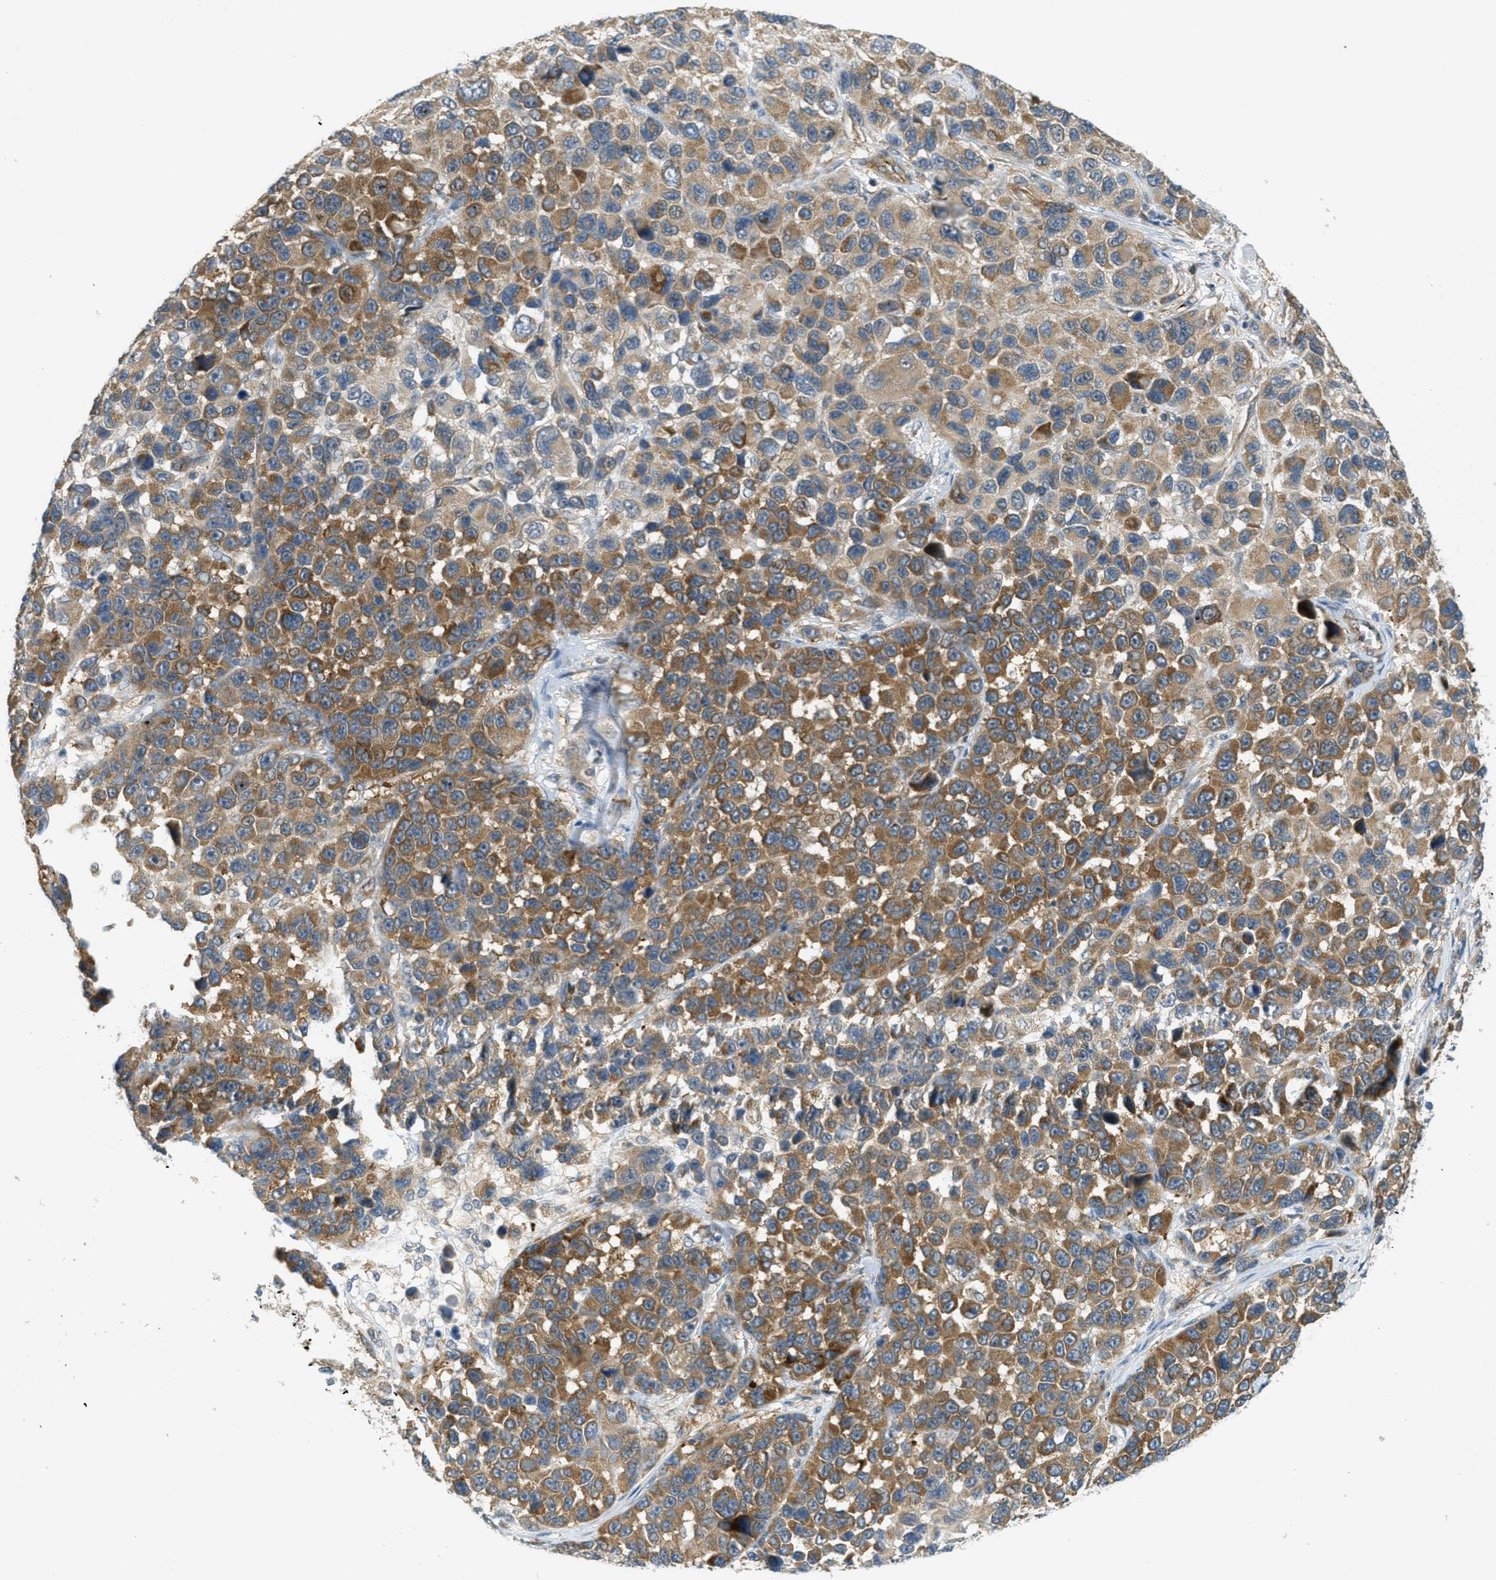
{"staining": {"intensity": "moderate", "quantity": ">75%", "location": "cytoplasmic/membranous"}, "tissue": "melanoma", "cell_type": "Tumor cells", "image_type": "cancer", "snomed": [{"axis": "morphology", "description": "Malignant melanoma, NOS"}, {"axis": "topography", "description": "Skin"}], "caption": "Immunohistochemistry of malignant melanoma reveals medium levels of moderate cytoplasmic/membranous positivity in approximately >75% of tumor cells.", "gene": "JCAD", "patient": {"sex": "male", "age": 53}}